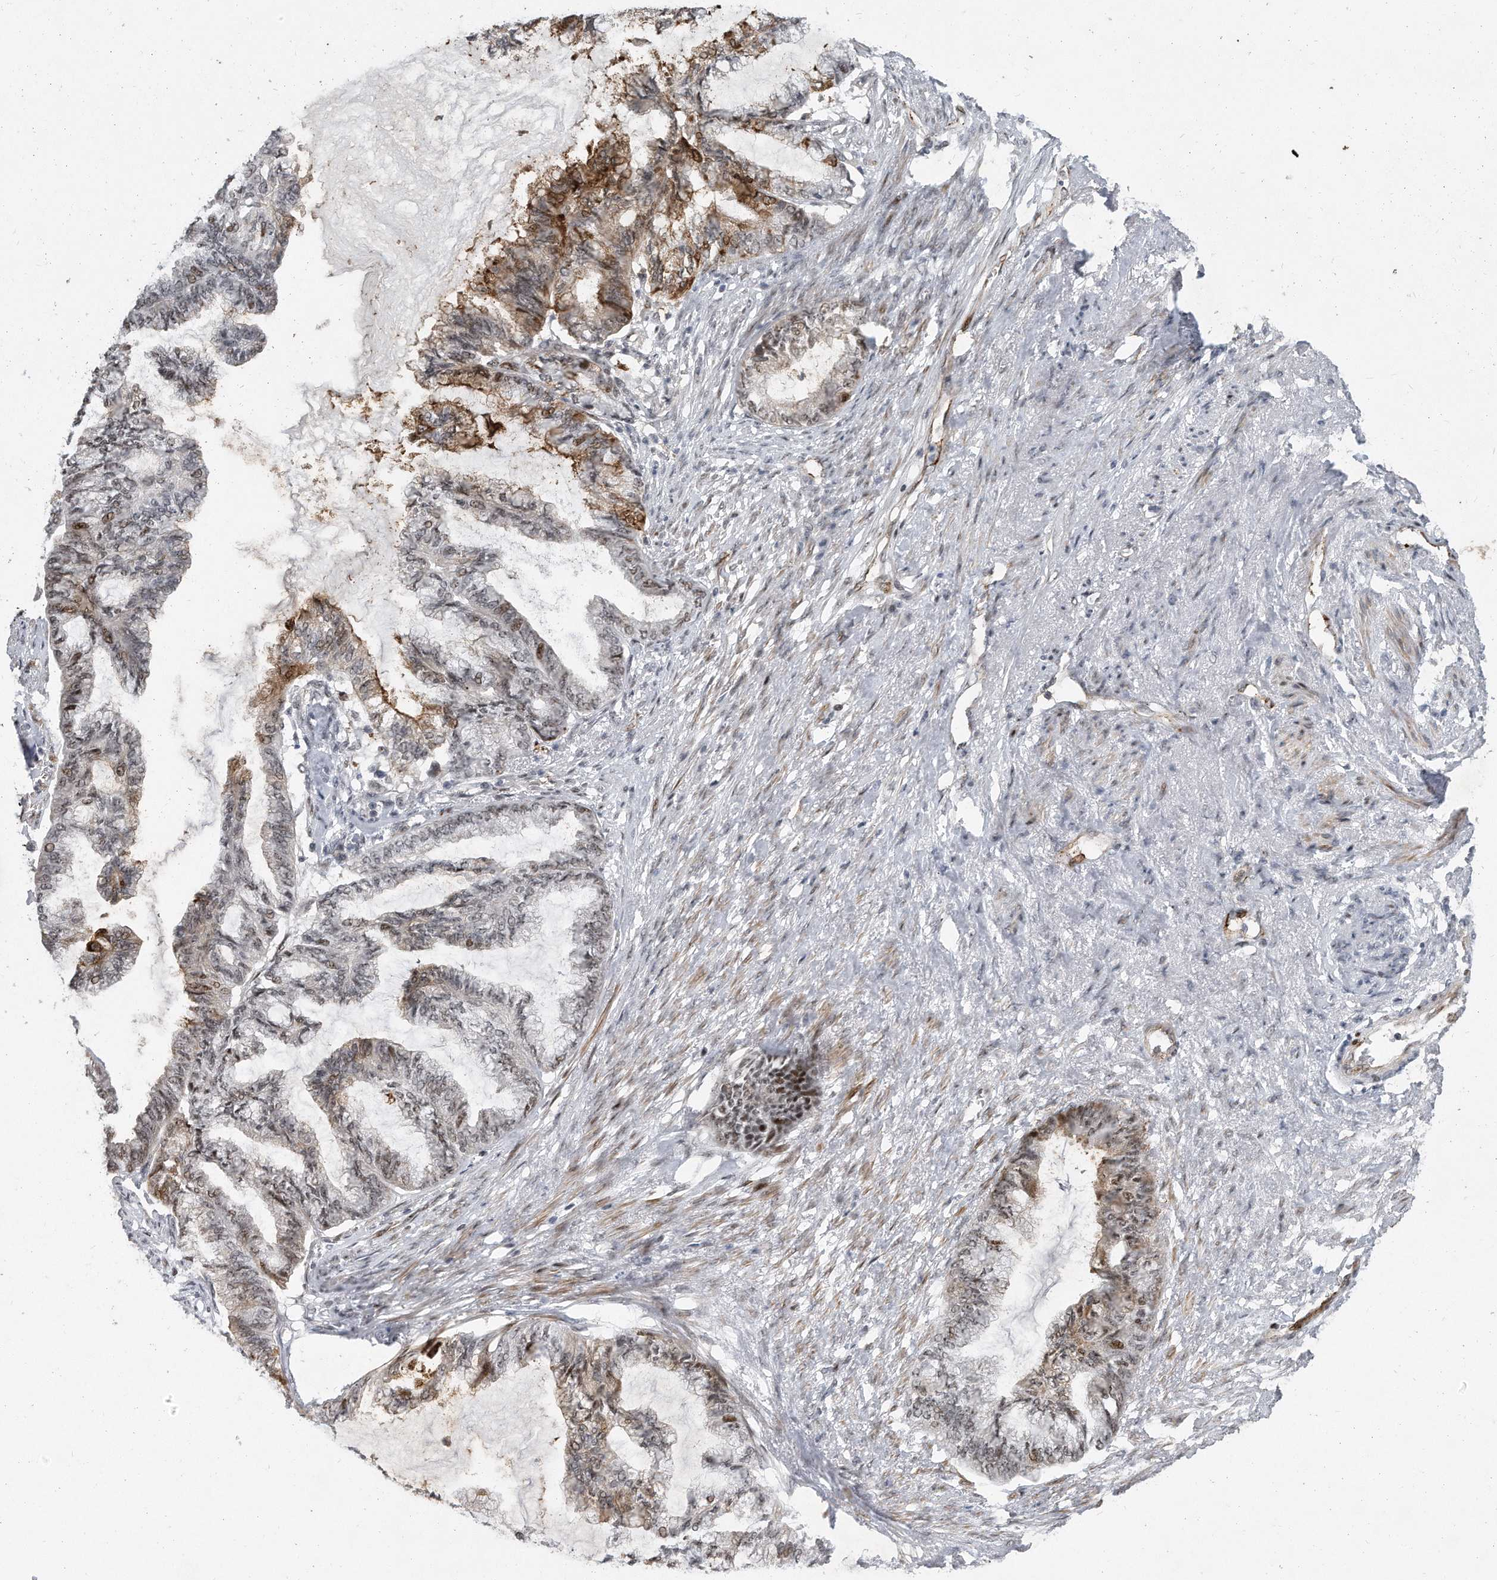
{"staining": {"intensity": "moderate", "quantity": "<25%", "location": "cytoplasmic/membranous,nuclear"}, "tissue": "endometrial cancer", "cell_type": "Tumor cells", "image_type": "cancer", "snomed": [{"axis": "morphology", "description": "Adenocarcinoma, NOS"}, {"axis": "topography", "description": "Endometrium"}], "caption": "This micrograph exhibits endometrial cancer stained with immunohistochemistry to label a protein in brown. The cytoplasmic/membranous and nuclear of tumor cells show moderate positivity for the protein. Nuclei are counter-stained blue.", "gene": "PGBD2", "patient": {"sex": "female", "age": 86}}